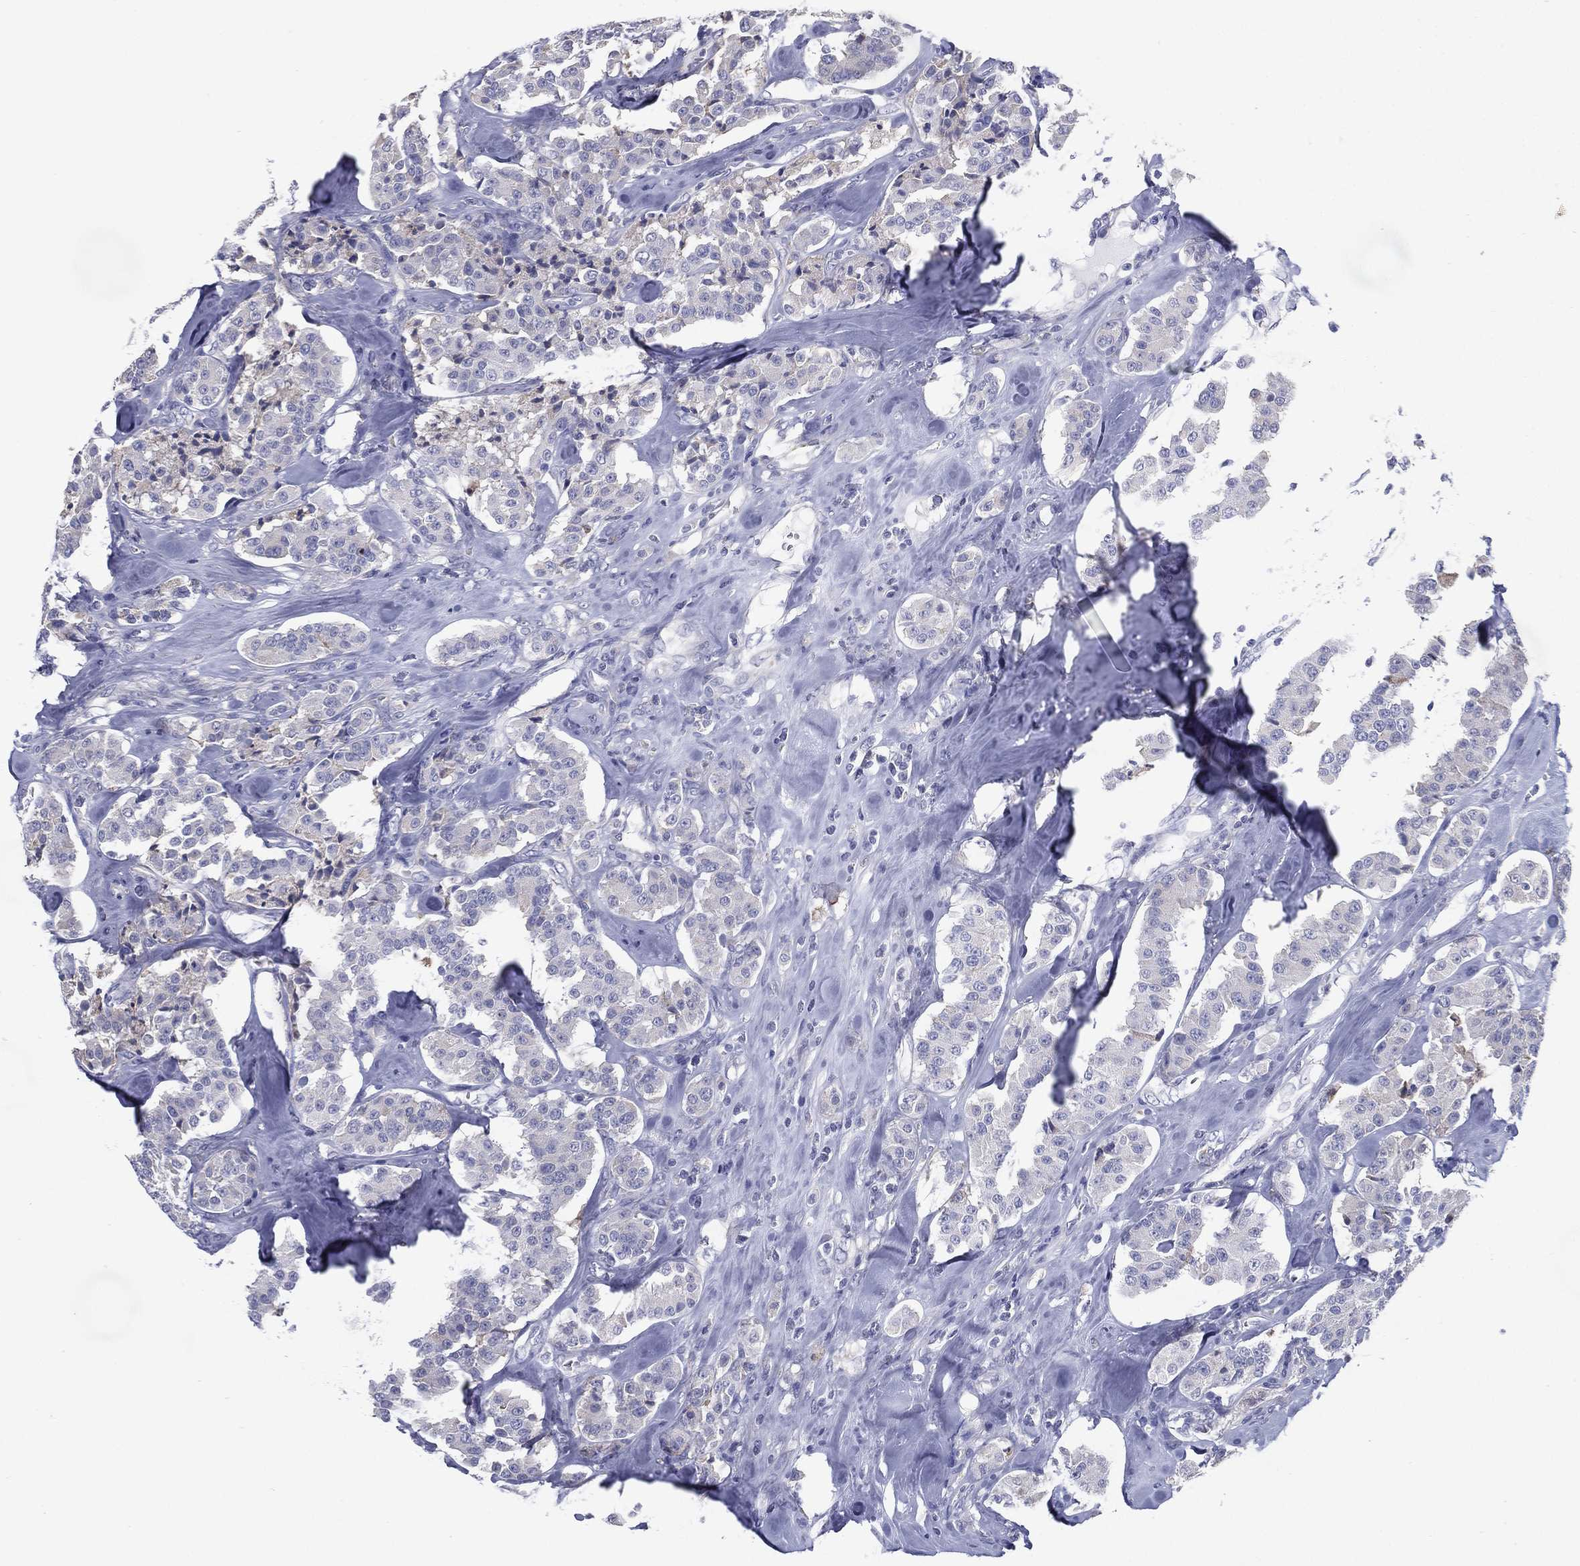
{"staining": {"intensity": "negative", "quantity": "none", "location": "none"}, "tissue": "carcinoid", "cell_type": "Tumor cells", "image_type": "cancer", "snomed": [{"axis": "morphology", "description": "Carcinoid, malignant, NOS"}, {"axis": "topography", "description": "Pancreas"}], "caption": "Immunohistochemistry (IHC) histopathology image of human carcinoid stained for a protein (brown), which demonstrates no staining in tumor cells. (DAB immunohistochemistry (IHC), high magnification).", "gene": "C19orf18", "patient": {"sex": "male", "age": 41}}